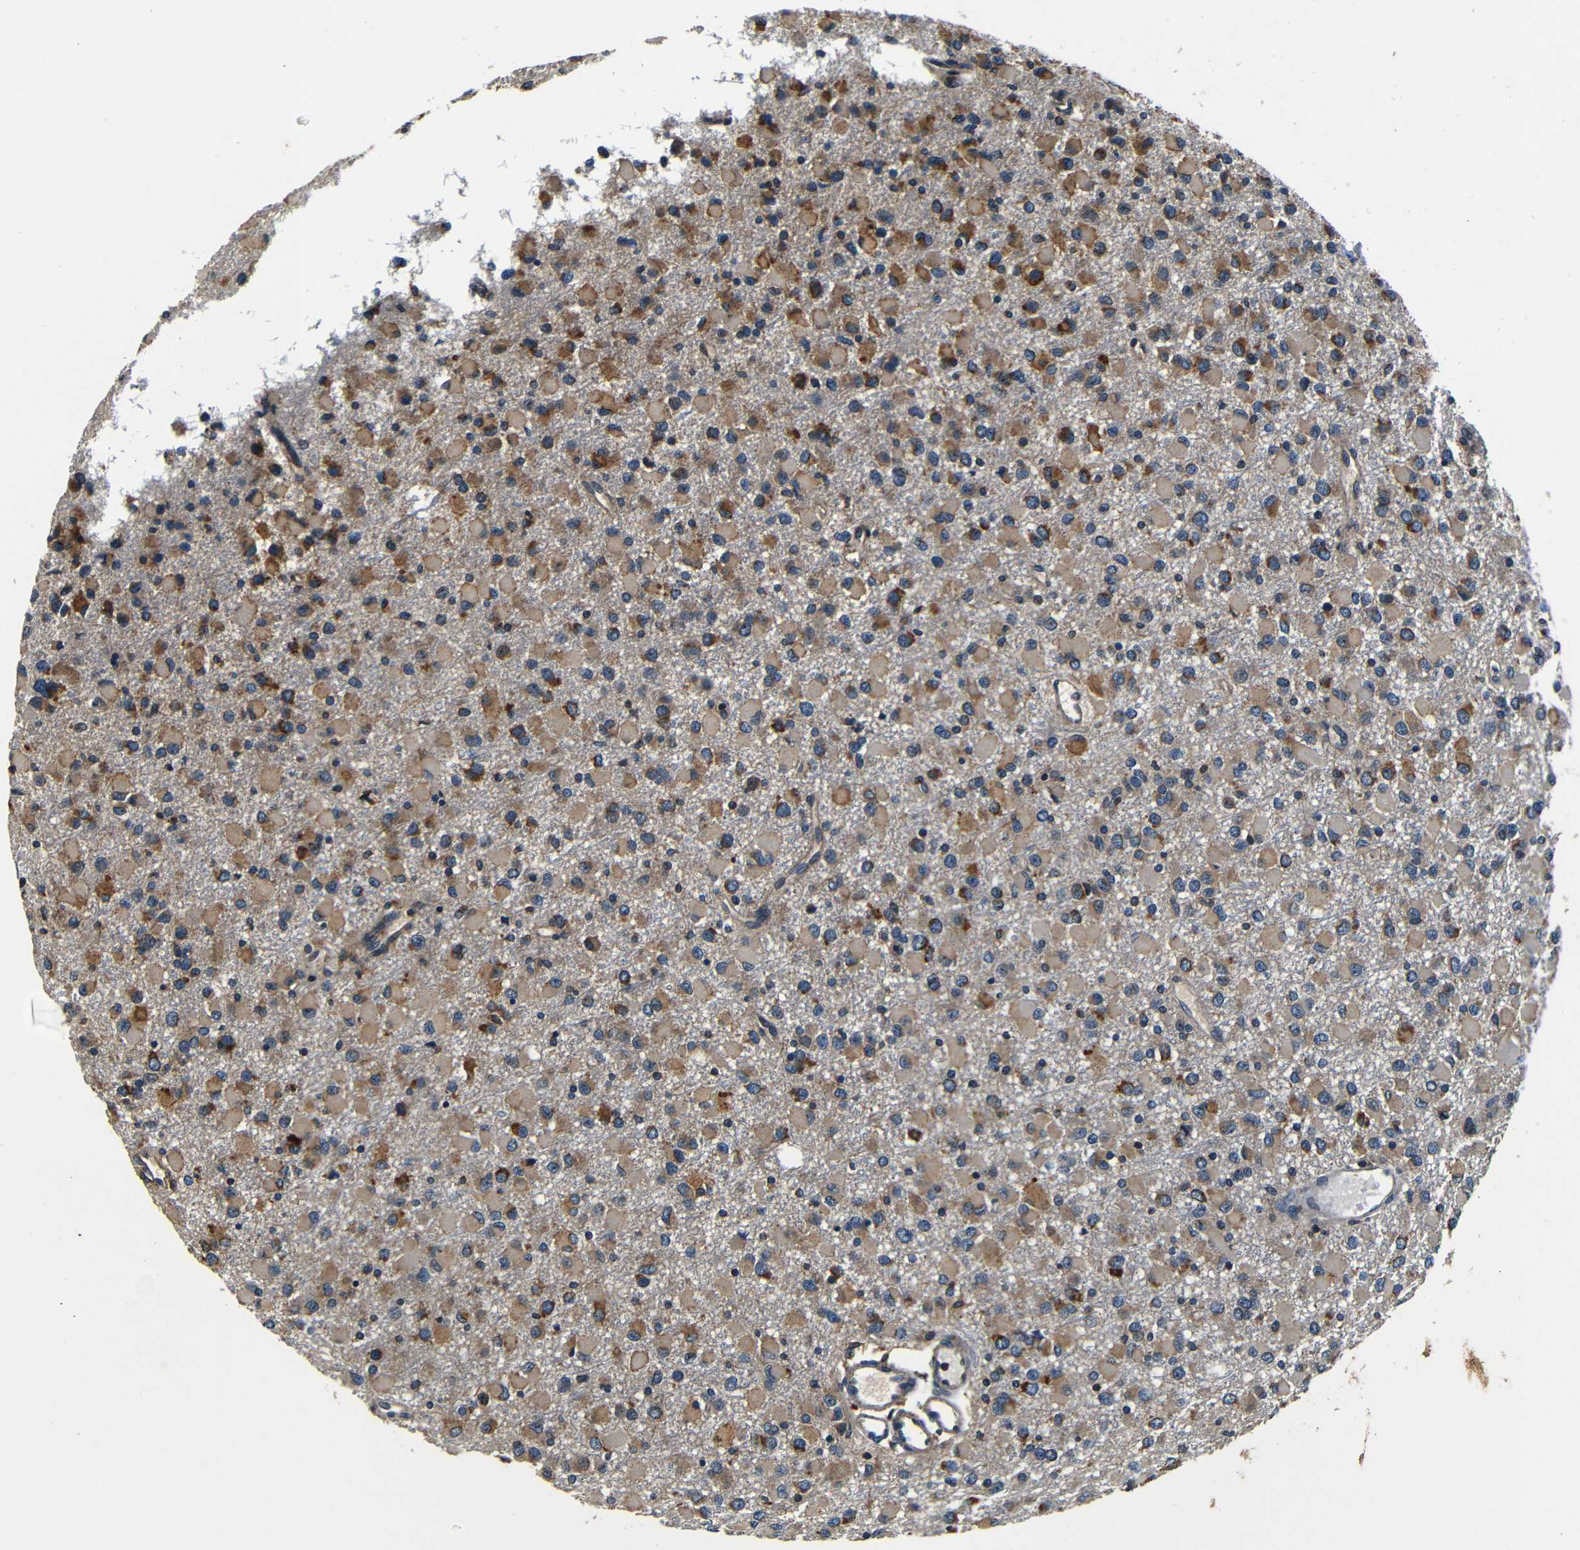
{"staining": {"intensity": "moderate", "quantity": "25%-75%", "location": "cytoplasmic/membranous"}, "tissue": "glioma", "cell_type": "Tumor cells", "image_type": "cancer", "snomed": [{"axis": "morphology", "description": "Glioma, malignant, Low grade"}, {"axis": "topography", "description": "Brain"}], "caption": "Moderate cytoplasmic/membranous expression is identified in approximately 25%-75% of tumor cells in glioma. The protein of interest is shown in brown color, while the nuclei are stained blue.", "gene": "MTX1", "patient": {"sex": "male", "age": 42}}